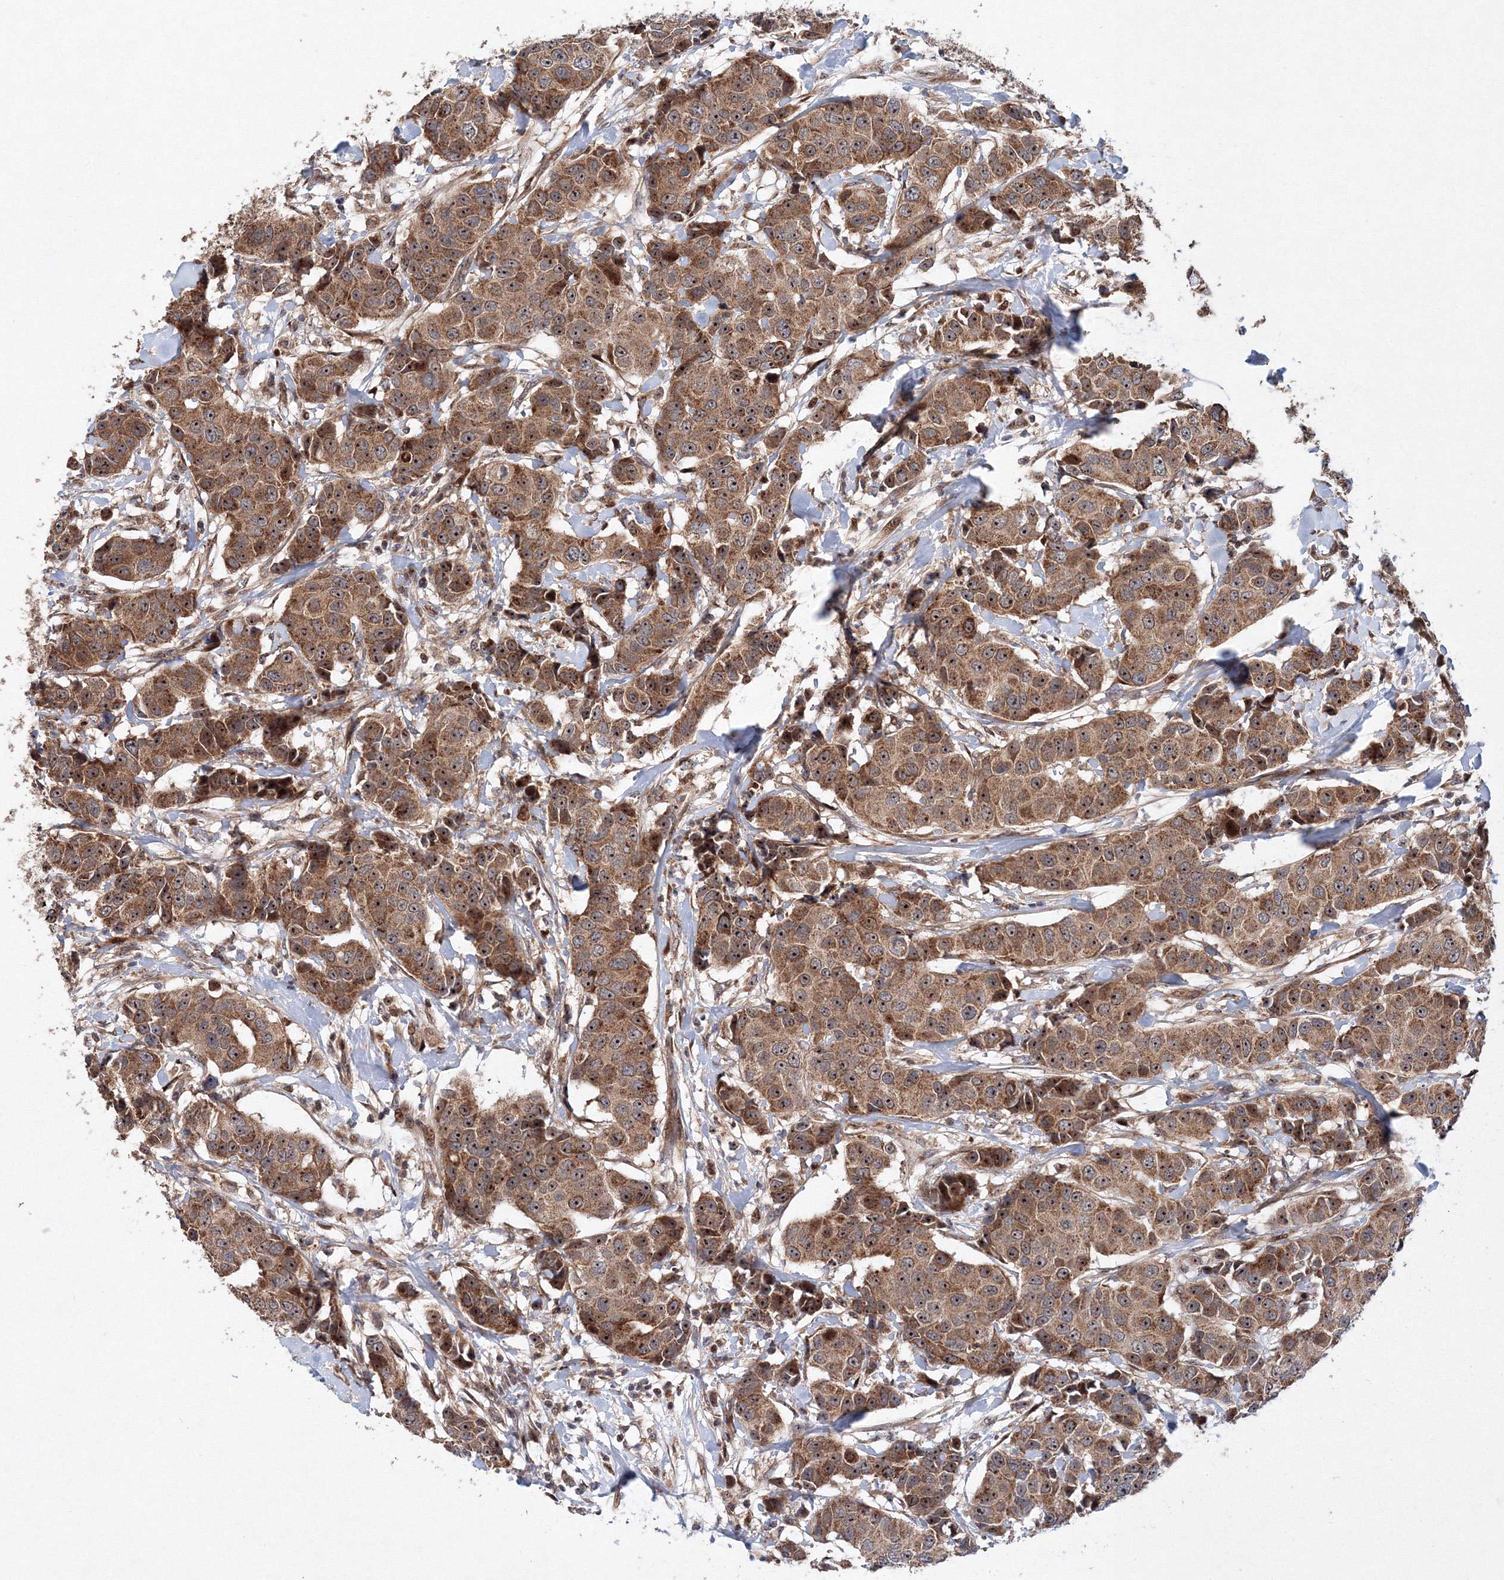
{"staining": {"intensity": "moderate", "quantity": ">75%", "location": "cytoplasmic/membranous,nuclear"}, "tissue": "breast cancer", "cell_type": "Tumor cells", "image_type": "cancer", "snomed": [{"axis": "morphology", "description": "Normal tissue, NOS"}, {"axis": "morphology", "description": "Duct carcinoma"}, {"axis": "topography", "description": "Breast"}], "caption": "A high-resolution micrograph shows immunohistochemistry staining of breast cancer (infiltrating ductal carcinoma), which displays moderate cytoplasmic/membranous and nuclear staining in about >75% of tumor cells. (DAB (3,3'-diaminobenzidine) IHC with brightfield microscopy, high magnification).", "gene": "ANKAR", "patient": {"sex": "female", "age": 39}}